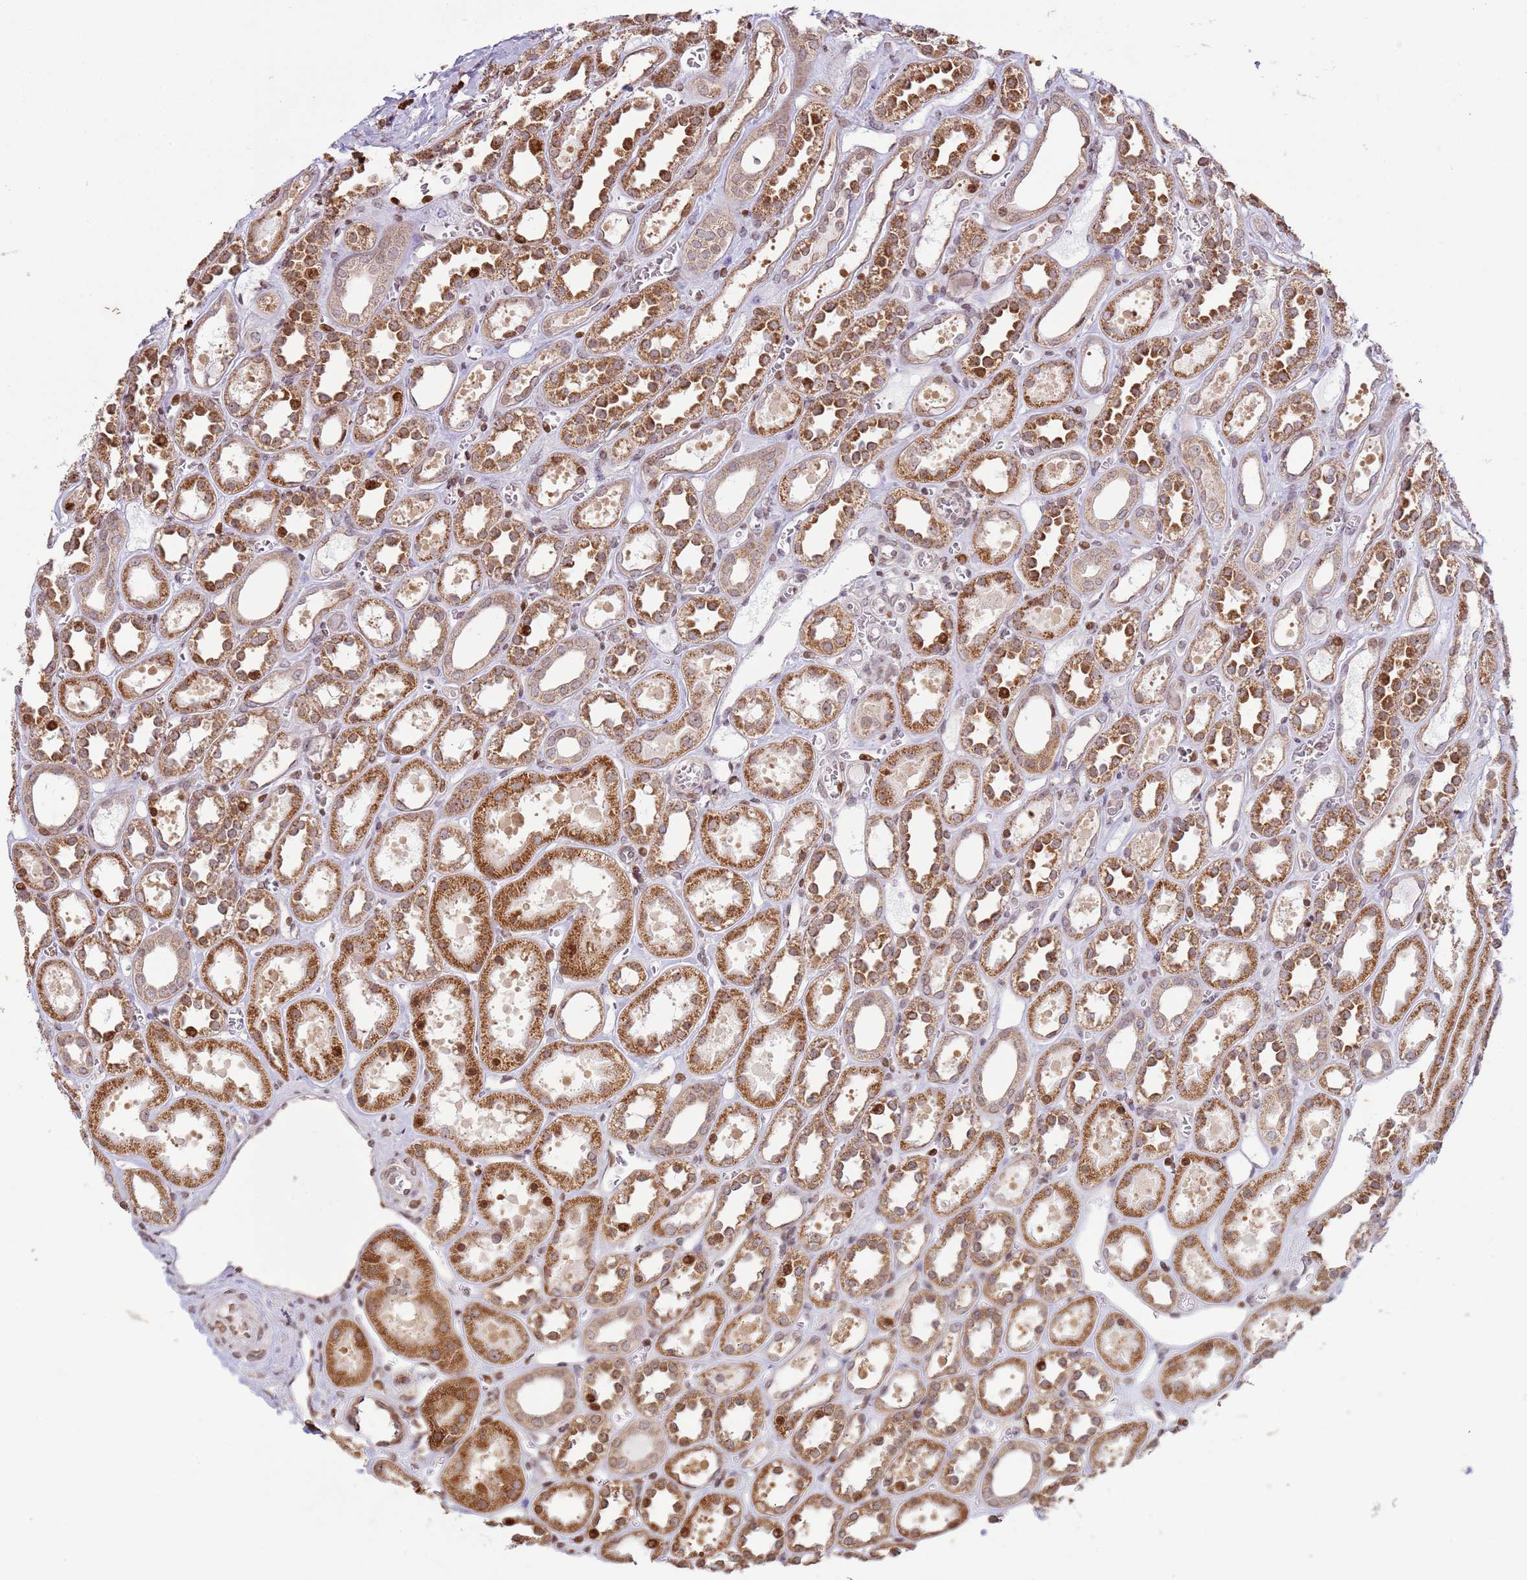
{"staining": {"intensity": "moderate", "quantity": "25%-75%", "location": "nuclear"}, "tissue": "kidney", "cell_type": "Cells in glomeruli", "image_type": "normal", "snomed": [{"axis": "morphology", "description": "Normal tissue, NOS"}, {"axis": "topography", "description": "Kidney"}], "caption": "A brown stain shows moderate nuclear positivity of a protein in cells in glomeruli of normal kidney. (DAB = brown stain, brightfield microscopy at high magnification).", "gene": "SCAF1", "patient": {"sex": "female", "age": 41}}